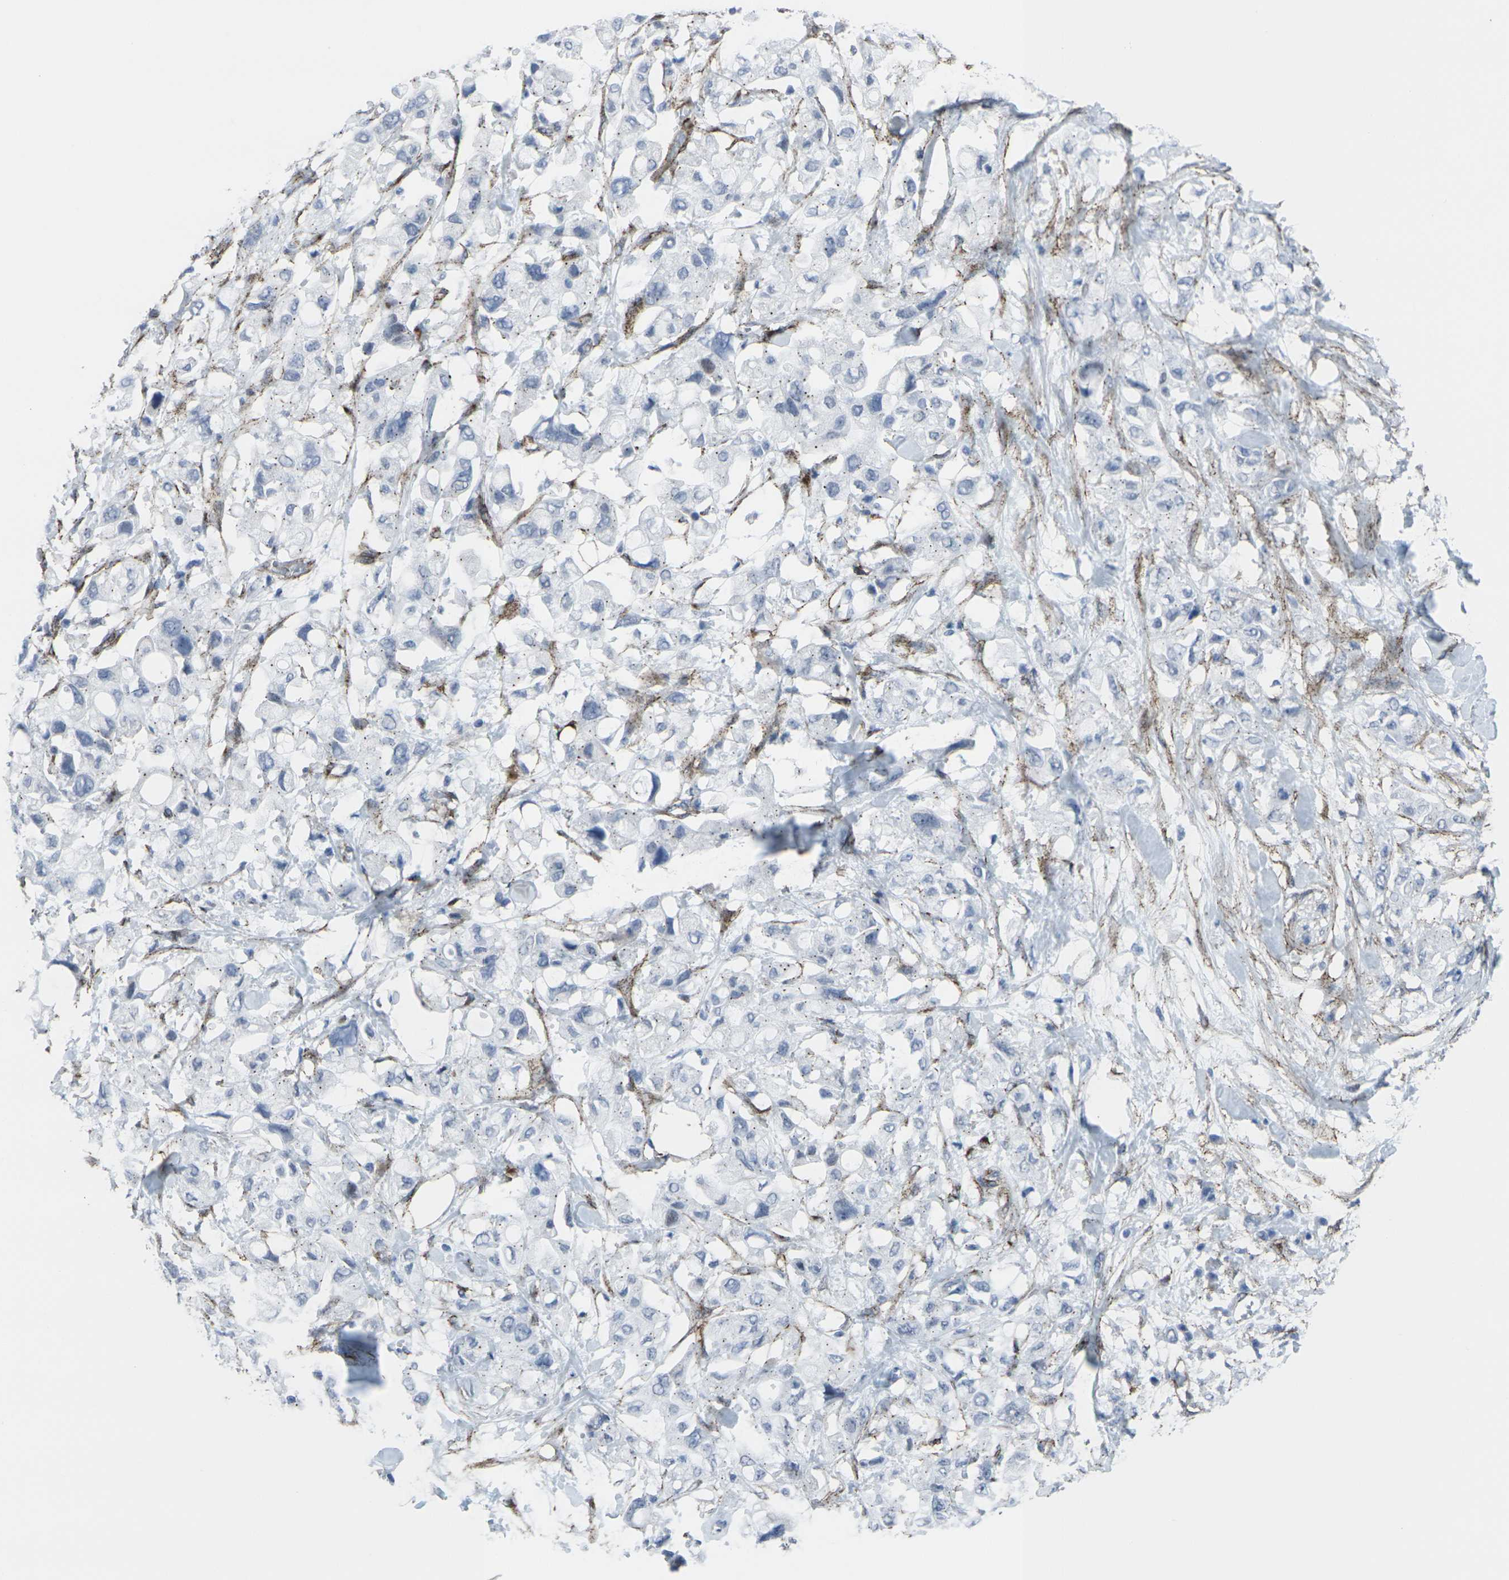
{"staining": {"intensity": "negative", "quantity": "none", "location": "none"}, "tissue": "pancreatic cancer", "cell_type": "Tumor cells", "image_type": "cancer", "snomed": [{"axis": "morphology", "description": "Adenocarcinoma, NOS"}, {"axis": "topography", "description": "Pancreas"}], "caption": "Photomicrograph shows no protein staining in tumor cells of adenocarcinoma (pancreatic) tissue.", "gene": "CDH11", "patient": {"sex": "female", "age": 56}}